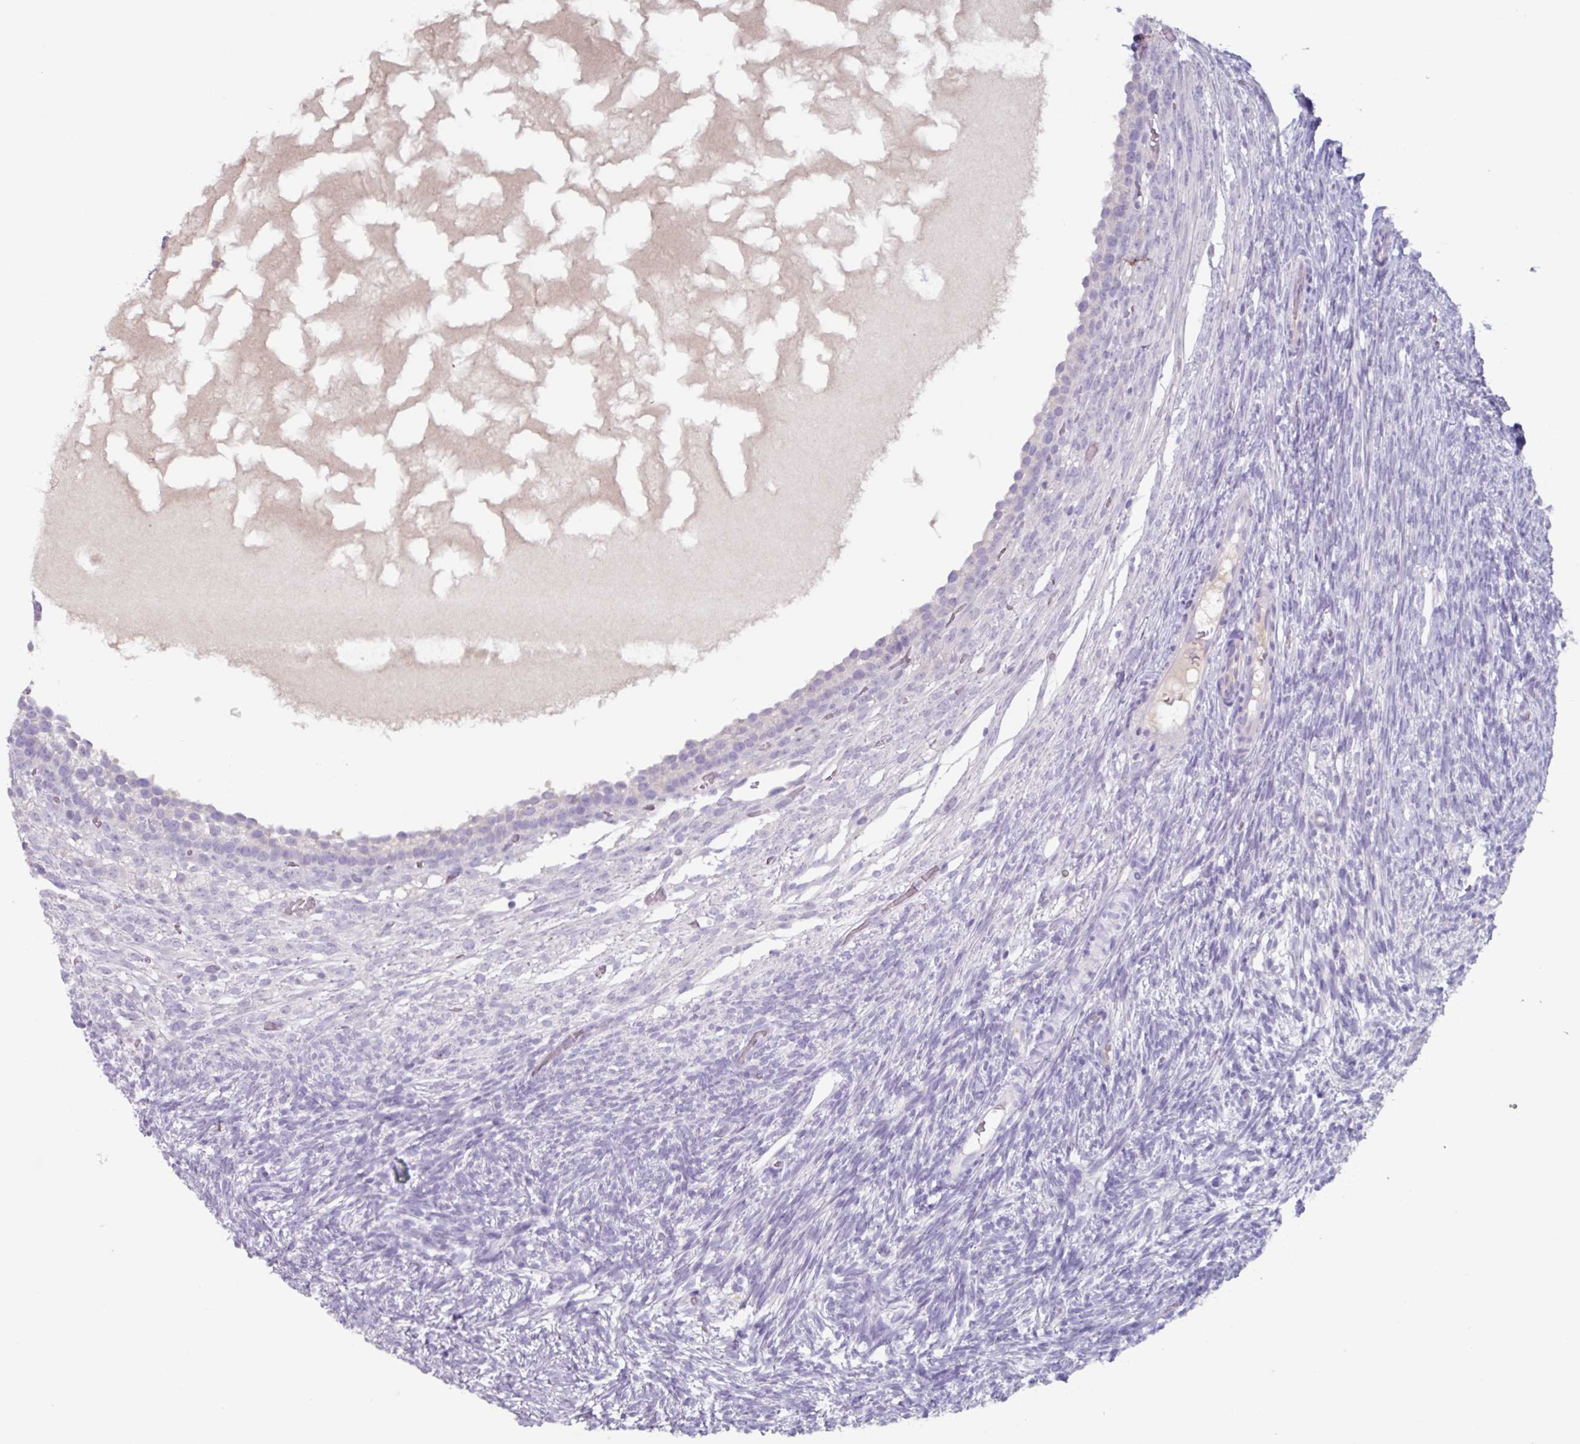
{"staining": {"intensity": "negative", "quantity": "none", "location": "none"}, "tissue": "ovary", "cell_type": "Ovarian stroma cells", "image_type": "normal", "snomed": [{"axis": "morphology", "description": "Normal tissue, NOS"}, {"axis": "topography", "description": "Ovary"}], "caption": "DAB (3,3'-diaminobenzidine) immunohistochemical staining of unremarkable ovary demonstrates no significant positivity in ovarian stroma cells. The staining is performed using DAB (3,3'-diaminobenzidine) brown chromogen with nuclei counter-stained in using hematoxylin.", "gene": "OR2T10", "patient": {"sex": "female", "age": 39}}